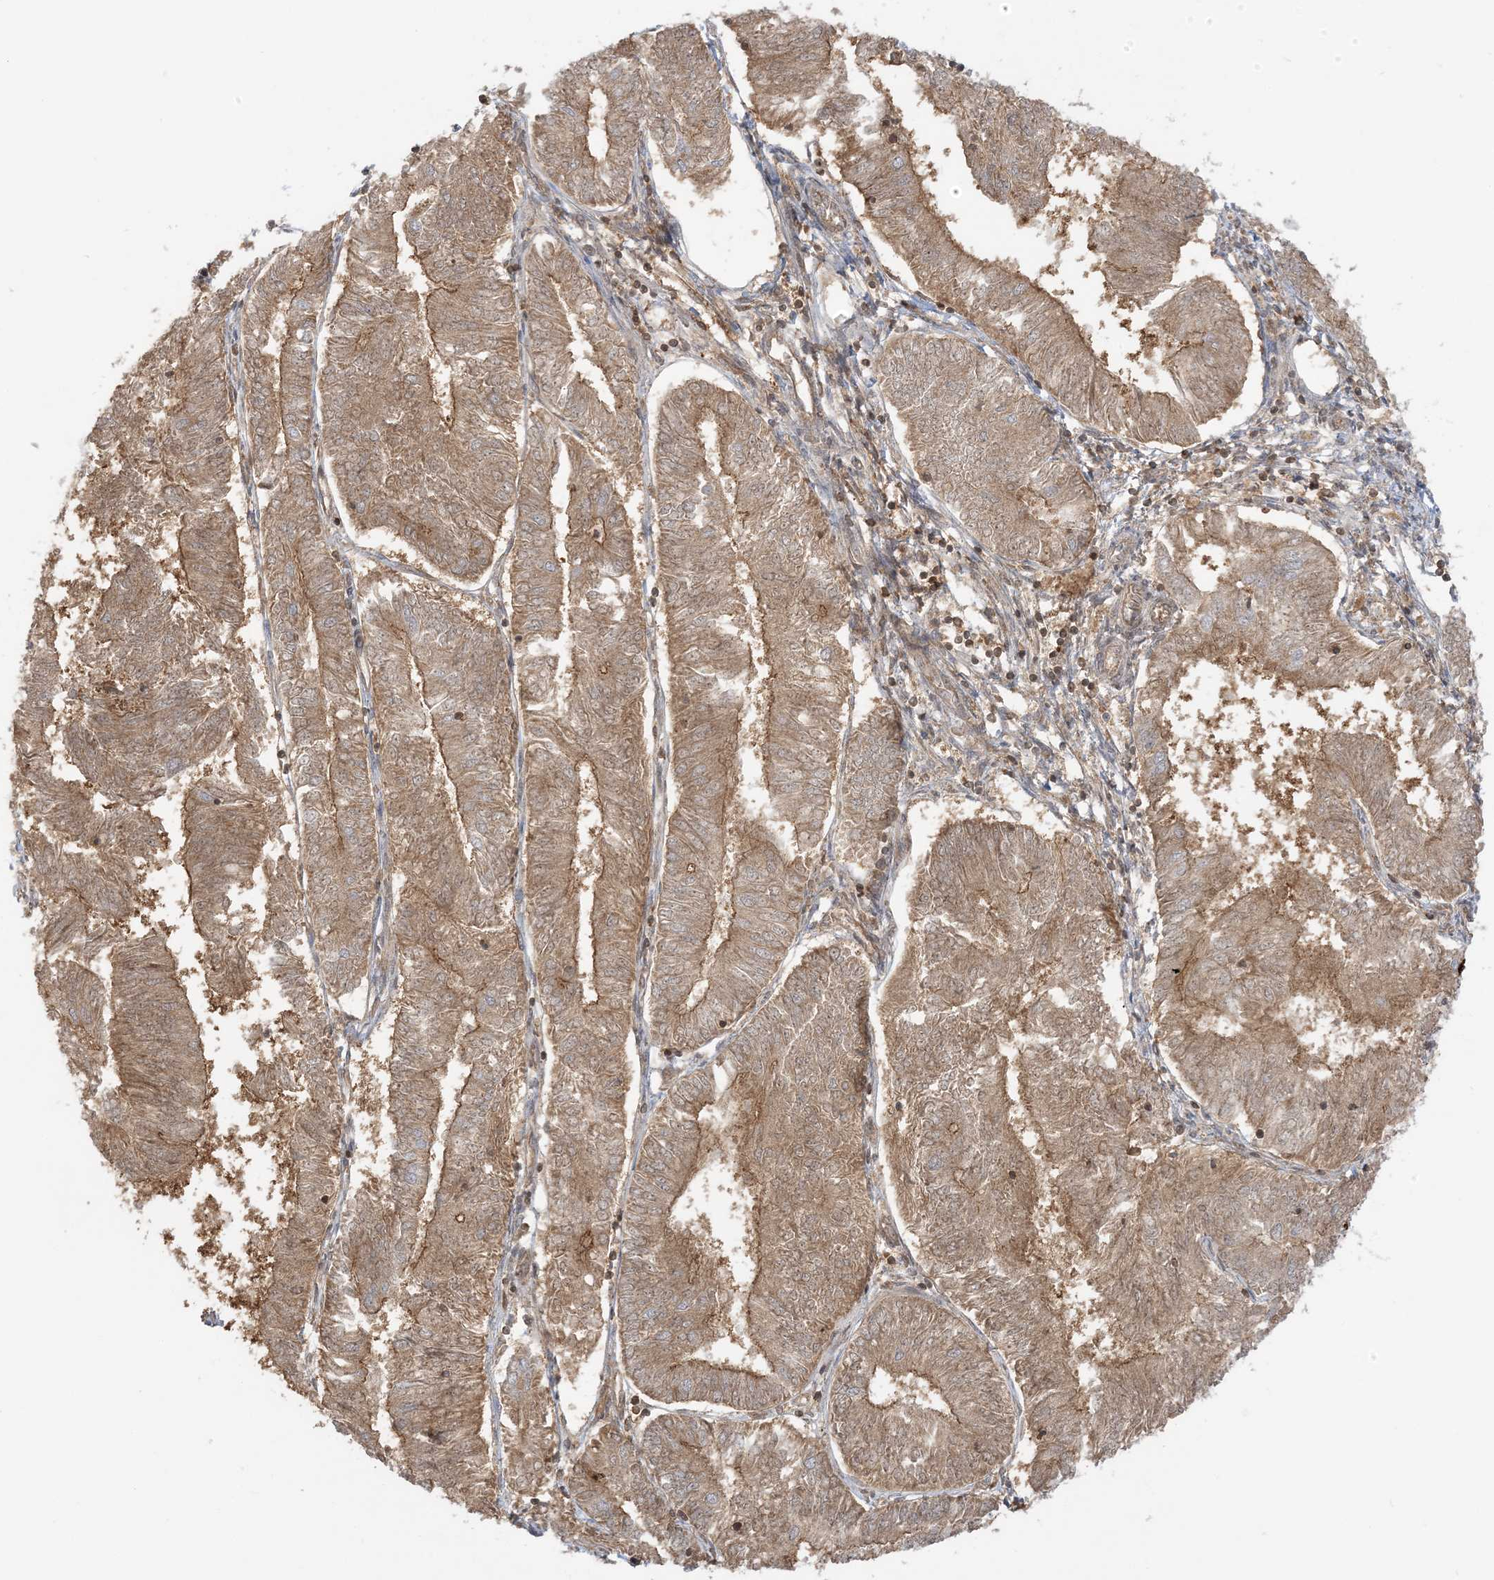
{"staining": {"intensity": "moderate", "quantity": ">75%", "location": "cytoplasmic/membranous,nuclear"}, "tissue": "endometrial cancer", "cell_type": "Tumor cells", "image_type": "cancer", "snomed": [{"axis": "morphology", "description": "Adenocarcinoma, NOS"}, {"axis": "topography", "description": "Endometrium"}], "caption": "Immunohistochemical staining of human adenocarcinoma (endometrial) reveals moderate cytoplasmic/membranous and nuclear protein expression in about >75% of tumor cells.", "gene": "PPP1R7", "patient": {"sex": "female", "age": 58}}